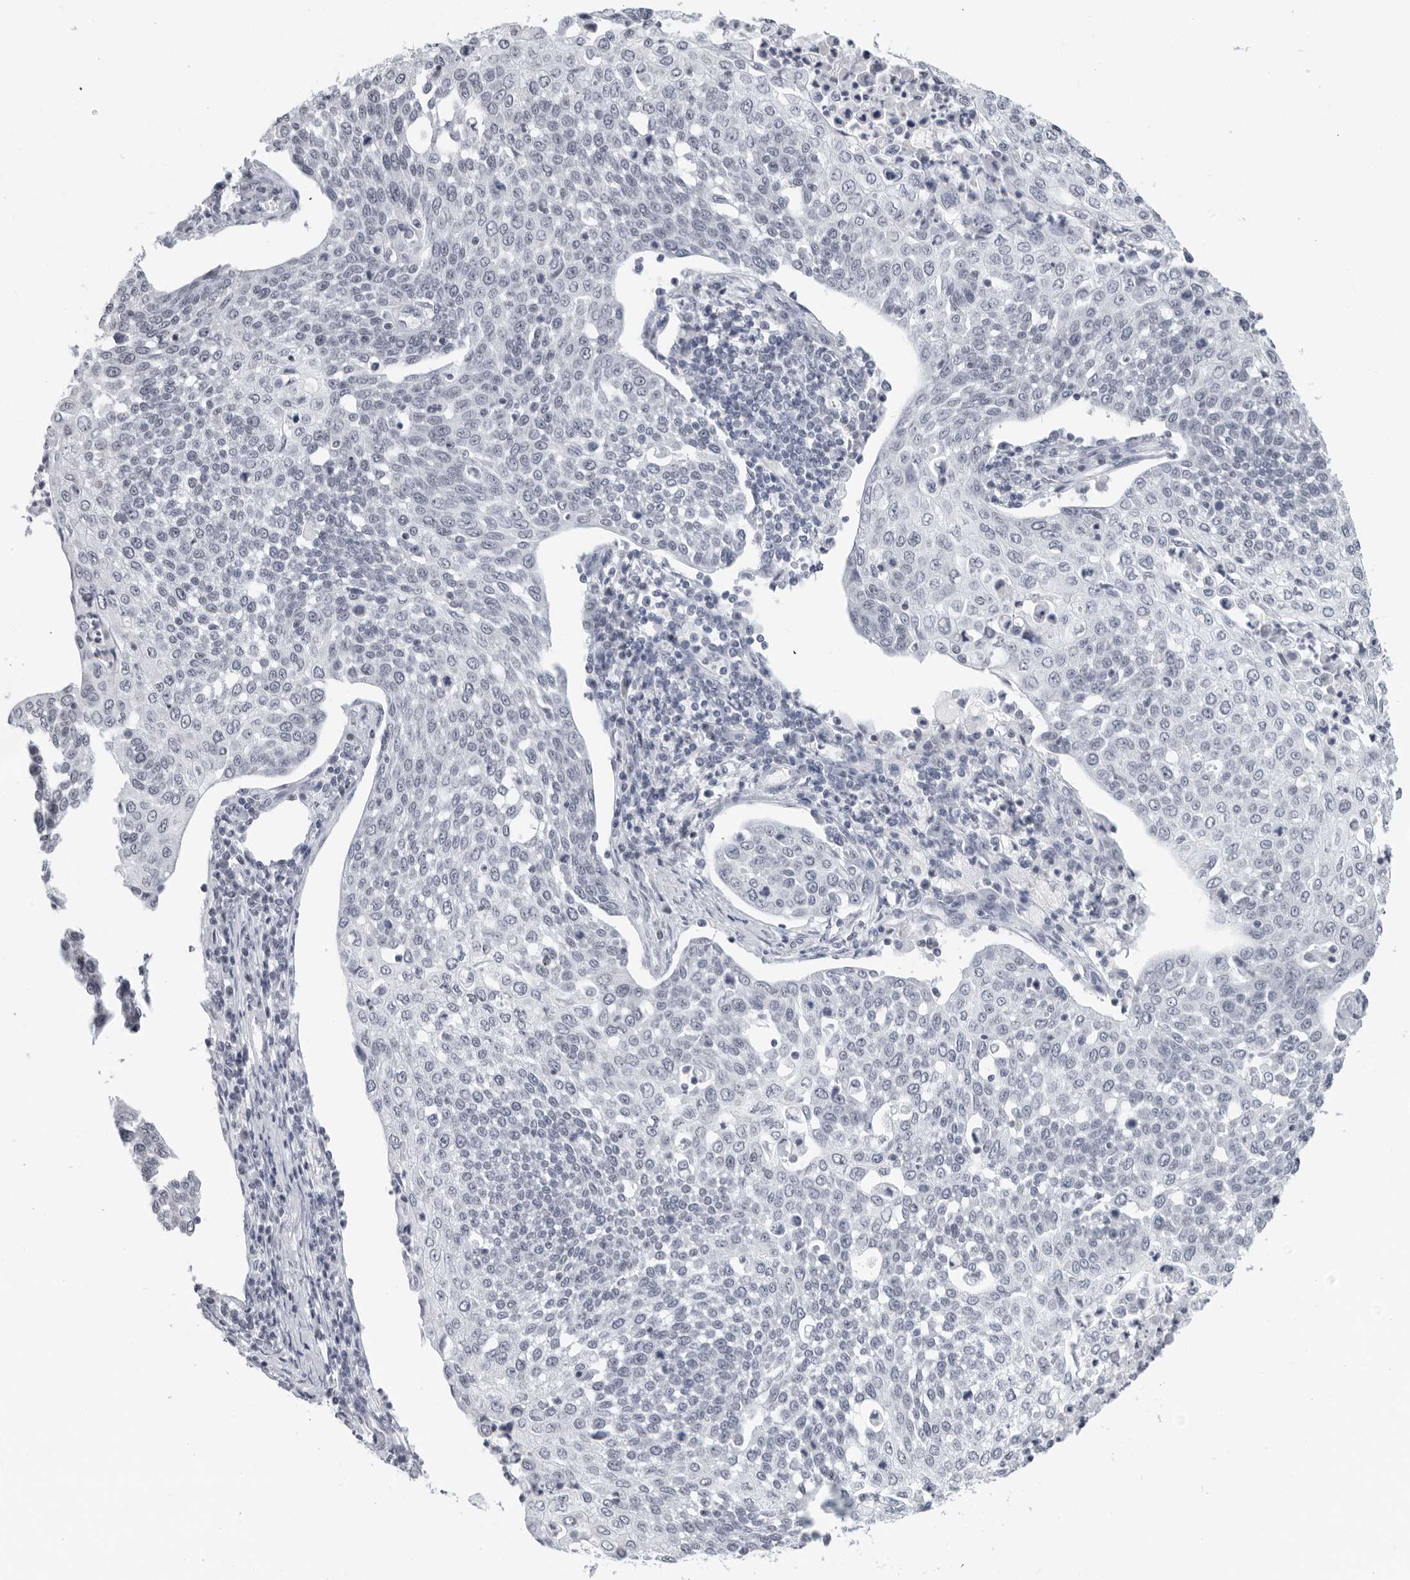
{"staining": {"intensity": "negative", "quantity": "none", "location": "none"}, "tissue": "cervical cancer", "cell_type": "Tumor cells", "image_type": "cancer", "snomed": [{"axis": "morphology", "description": "Squamous cell carcinoma, NOS"}, {"axis": "topography", "description": "Cervix"}], "caption": "DAB immunohistochemical staining of human squamous cell carcinoma (cervical) shows no significant positivity in tumor cells. (DAB IHC visualized using brightfield microscopy, high magnification).", "gene": "FLG2", "patient": {"sex": "female", "age": 34}}